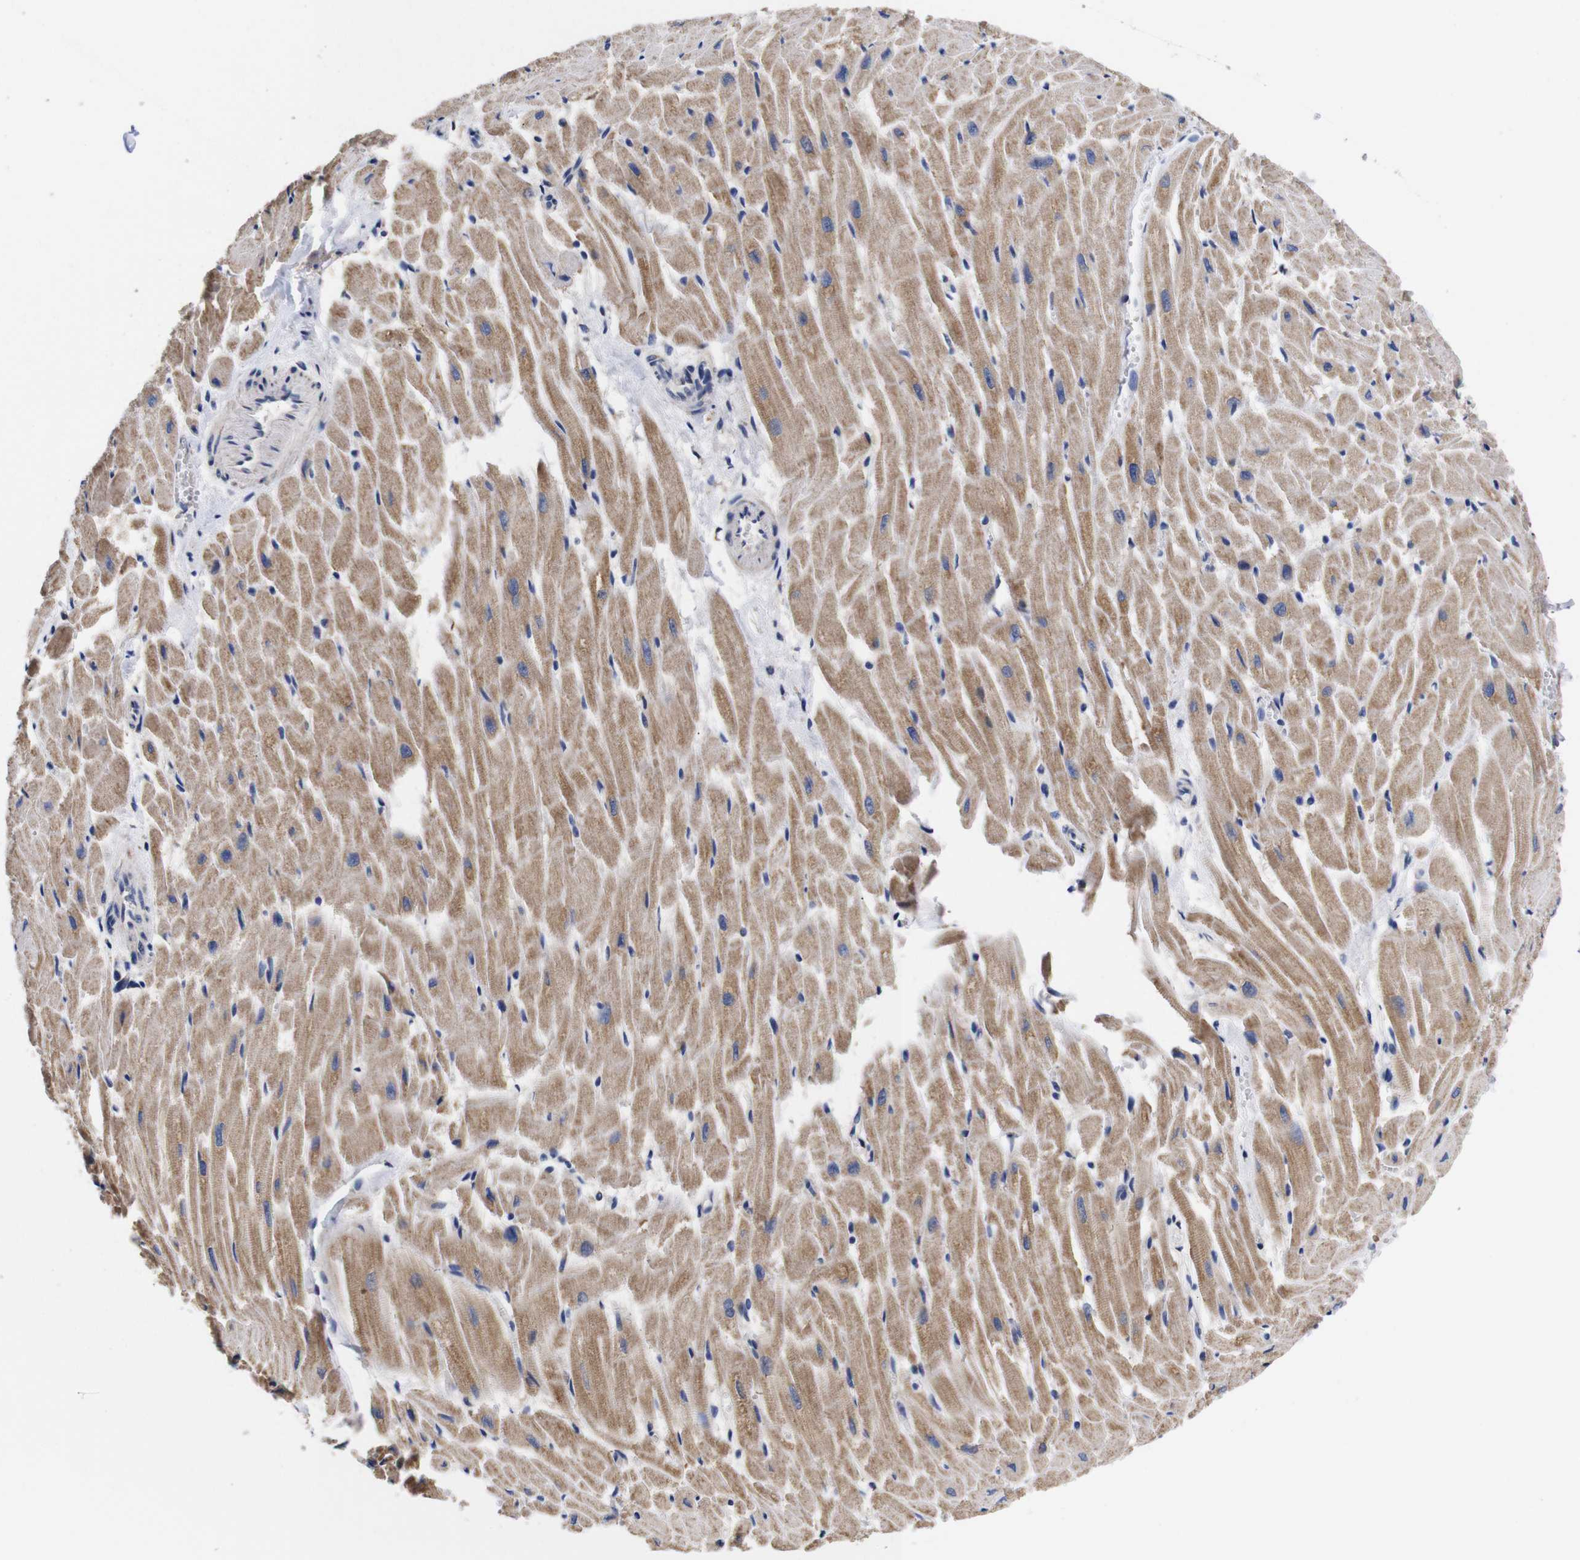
{"staining": {"intensity": "moderate", "quantity": ">75%", "location": "cytoplasmic/membranous"}, "tissue": "heart muscle", "cell_type": "Cardiomyocytes", "image_type": "normal", "snomed": [{"axis": "morphology", "description": "Normal tissue, NOS"}, {"axis": "topography", "description": "Heart"}], "caption": "Immunohistochemical staining of unremarkable heart muscle demonstrates moderate cytoplasmic/membranous protein positivity in approximately >75% of cardiomyocytes. The protein of interest is stained brown, and the nuclei are stained in blue (DAB (3,3'-diaminobenzidine) IHC with brightfield microscopy, high magnification).", "gene": "OPN3", "patient": {"sex": "female", "age": 19}}